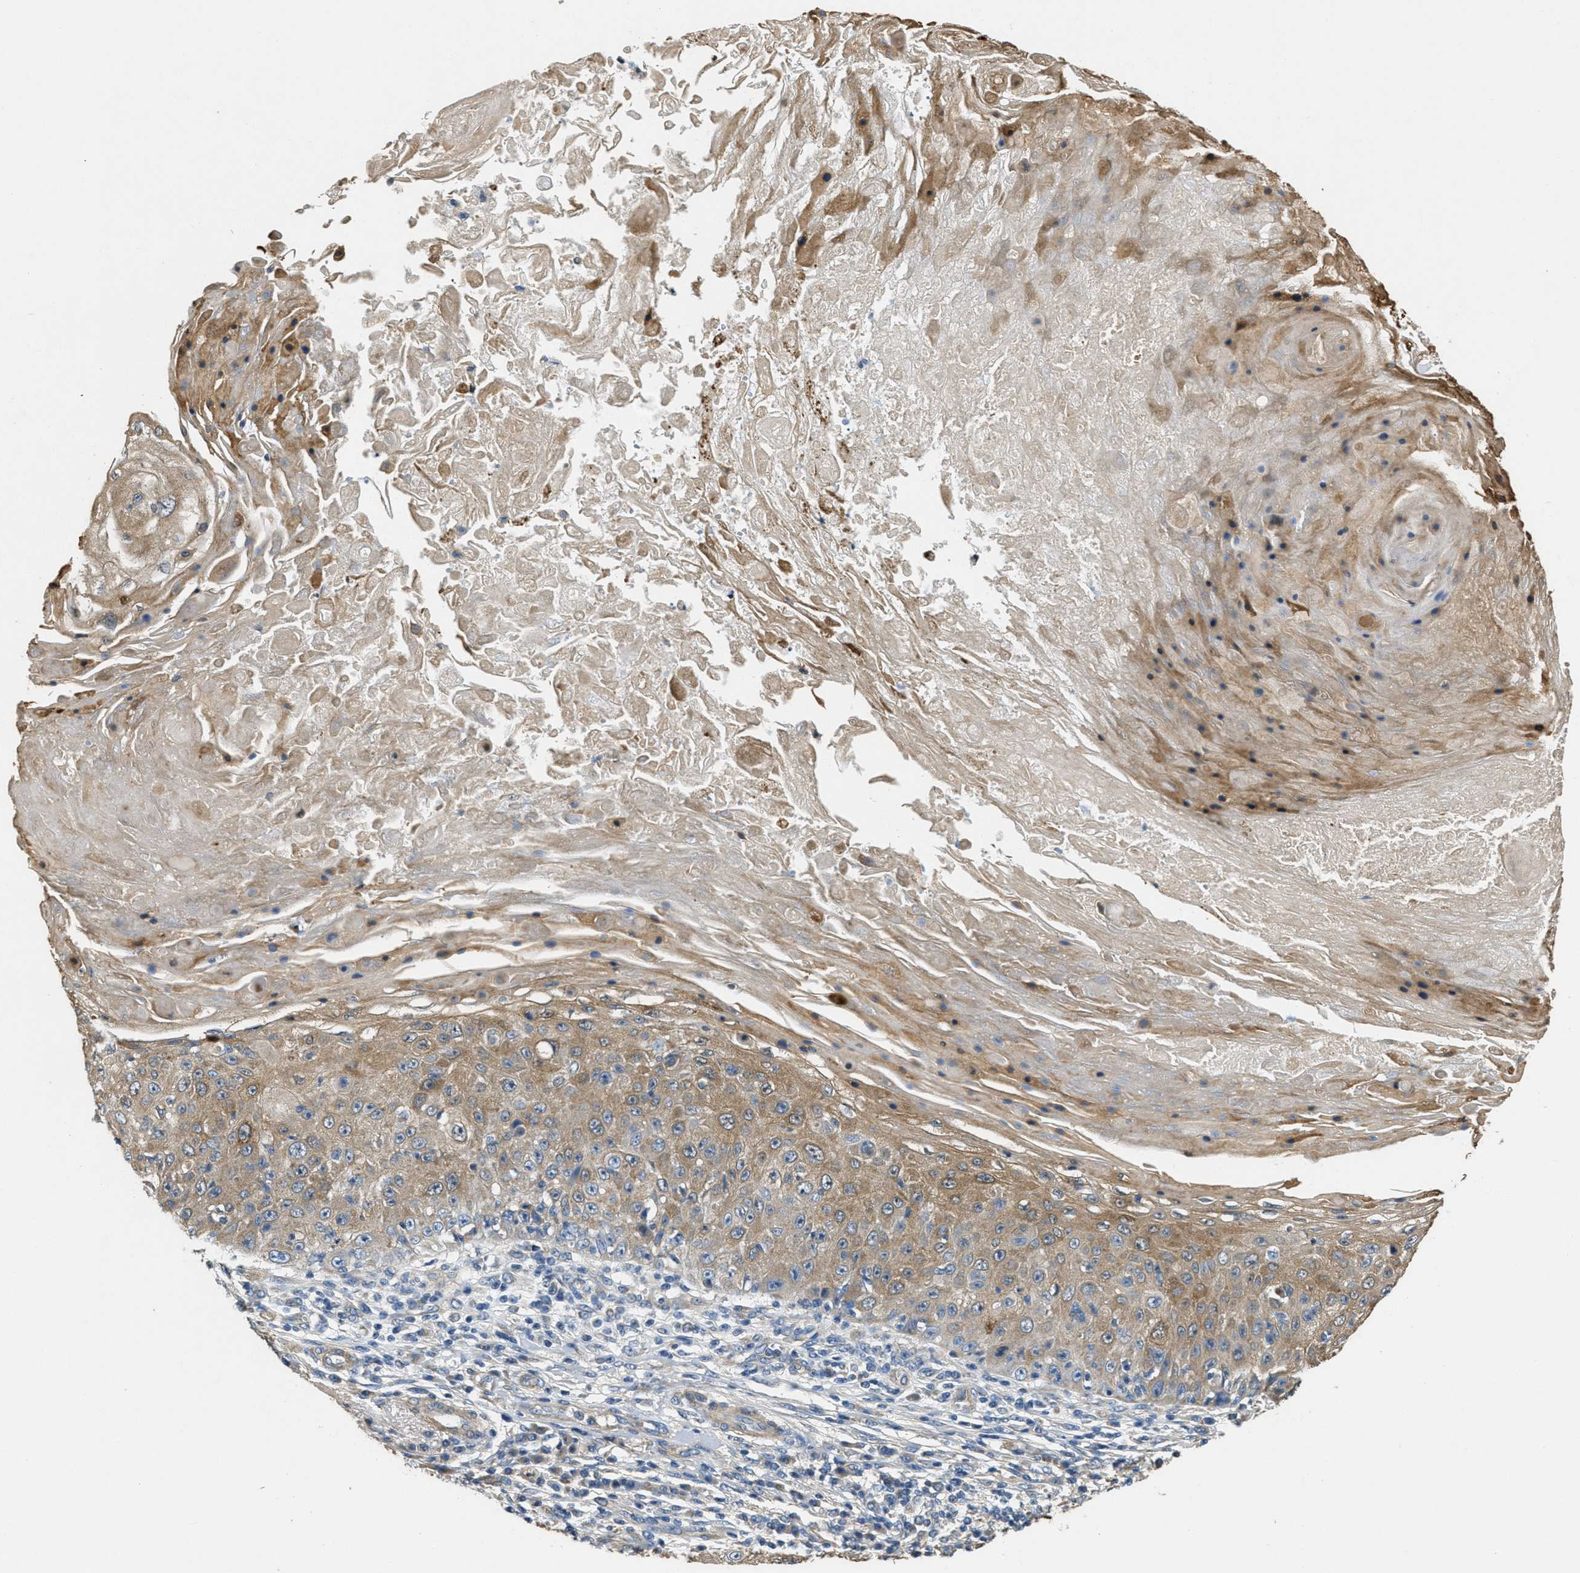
{"staining": {"intensity": "moderate", "quantity": ">75%", "location": "cytoplasmic/membranous"}, "tissue": "skin cancer", "cell_type": "Tumor cells", "image_type": "cancer", "snomed": [{"axis": "morphology", "description": "Squamous cell carcinoma, NOS"}, {"axis": "topography", "description": "Skin"}], "caption": "Immunohistochemistry (DAB (3,3'-diaminobenzidine)) staining of human skin cancer (squamous cell carcinoma) exhibits moderate cytoplasmic/membranous protein staining in about >75% of tumor cells. (DAB IHC with brightfield microscopy, high magnification).", "gene": "TOMM70", "patient": {"sex": "male", "age": 86}}